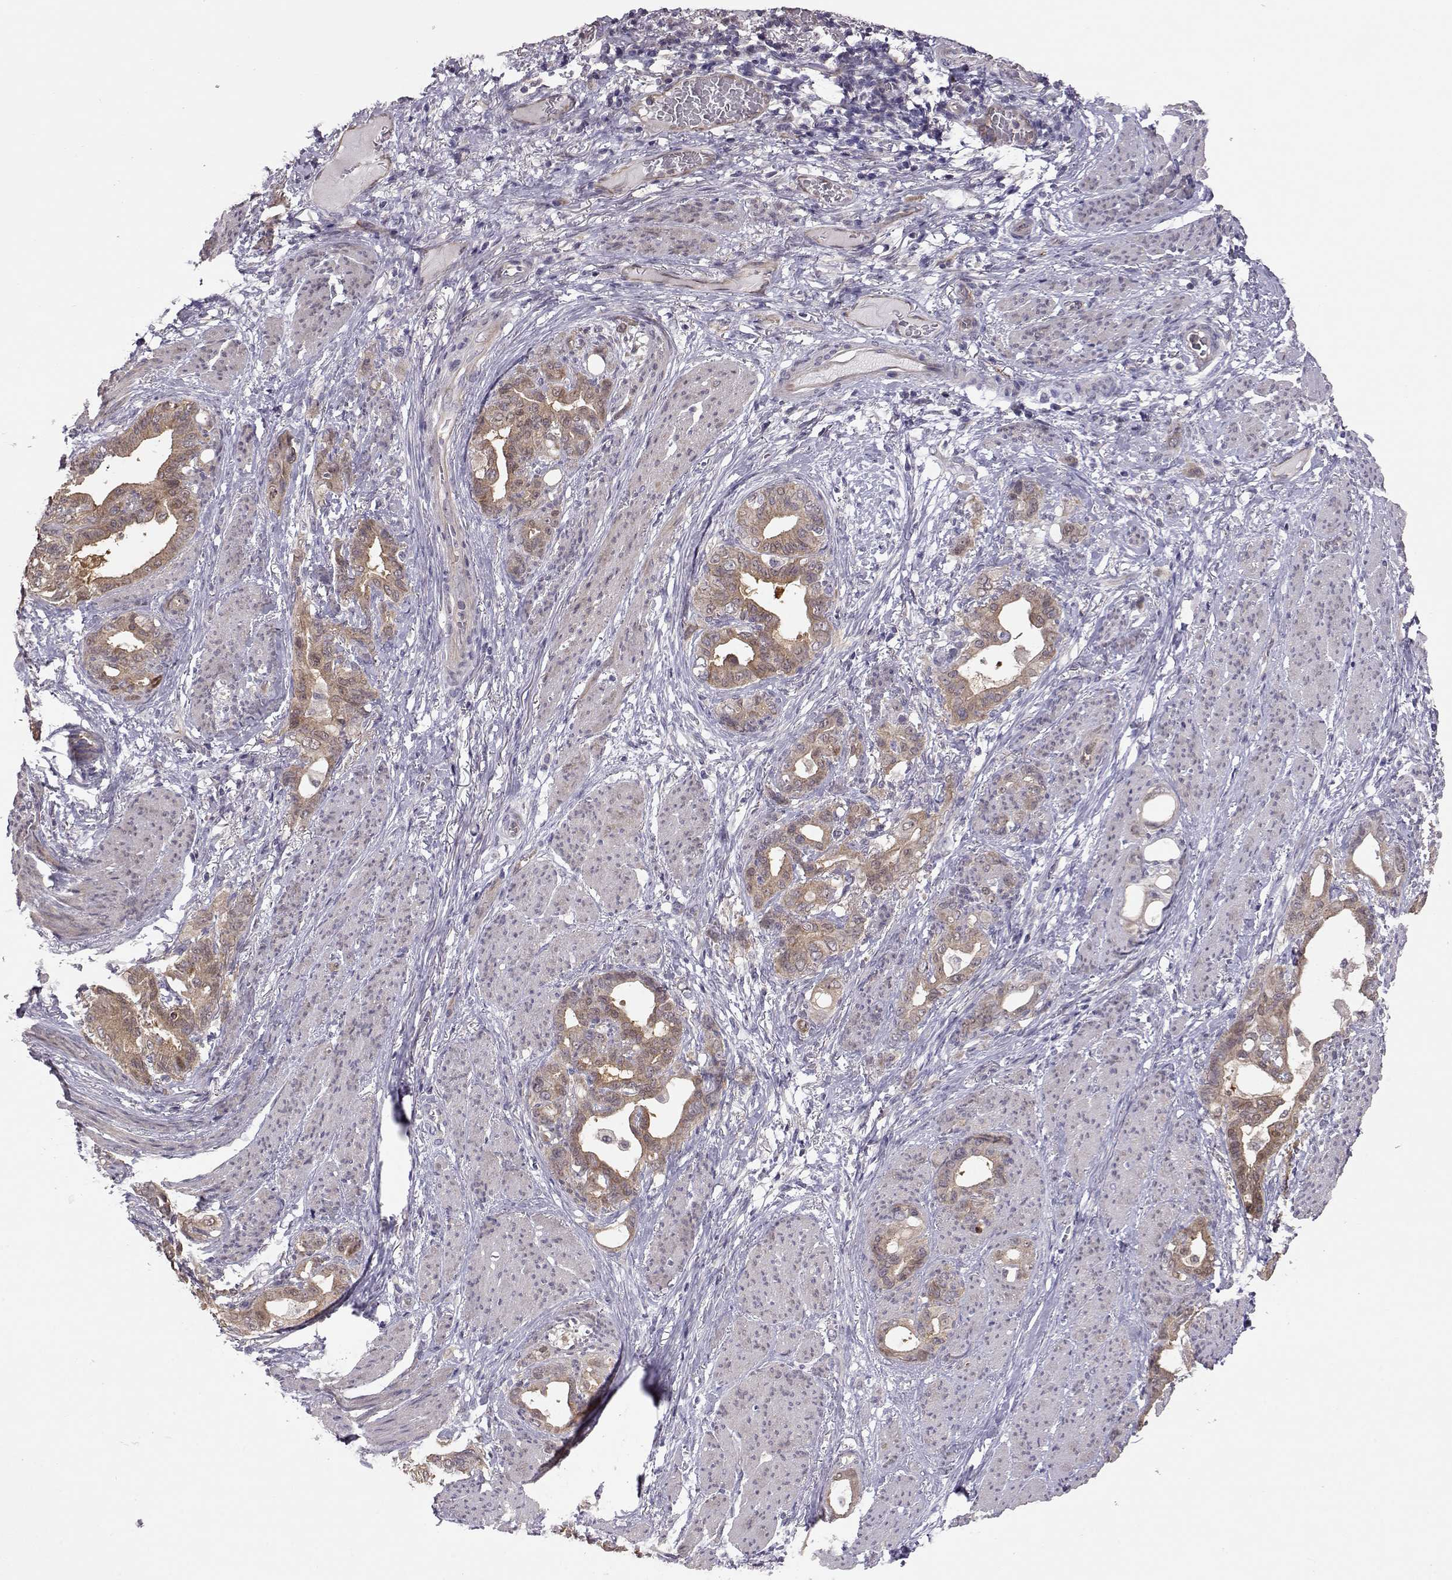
{"staining": {"intensity": "weak", "quantity": ">75%", "location": "cytoplasmic/membranous"}, "tissue": "stomach cancer", "cell_type": "Tumor cells", "image_type": "cancer", "snomed": [{"axis": "morphology", "description": "Normal tissue, NOS"}, {"axis": "morphology", "description": "Adenocarcinoma, NOS"}, {"axis": "topography", "description": "Esophagus"}, {"axis": "topography", "description": "Stomach, upper"}], "caption": "Stomach cancer (adenocarcinoma) tissue demonstrates weak cytoplasmic/membranous staining in approximately >75% of tumor cells, visualized by immunohistochemistry.", "gene": "NCAM2", "patient": {"sex": "male", "age": 62}}